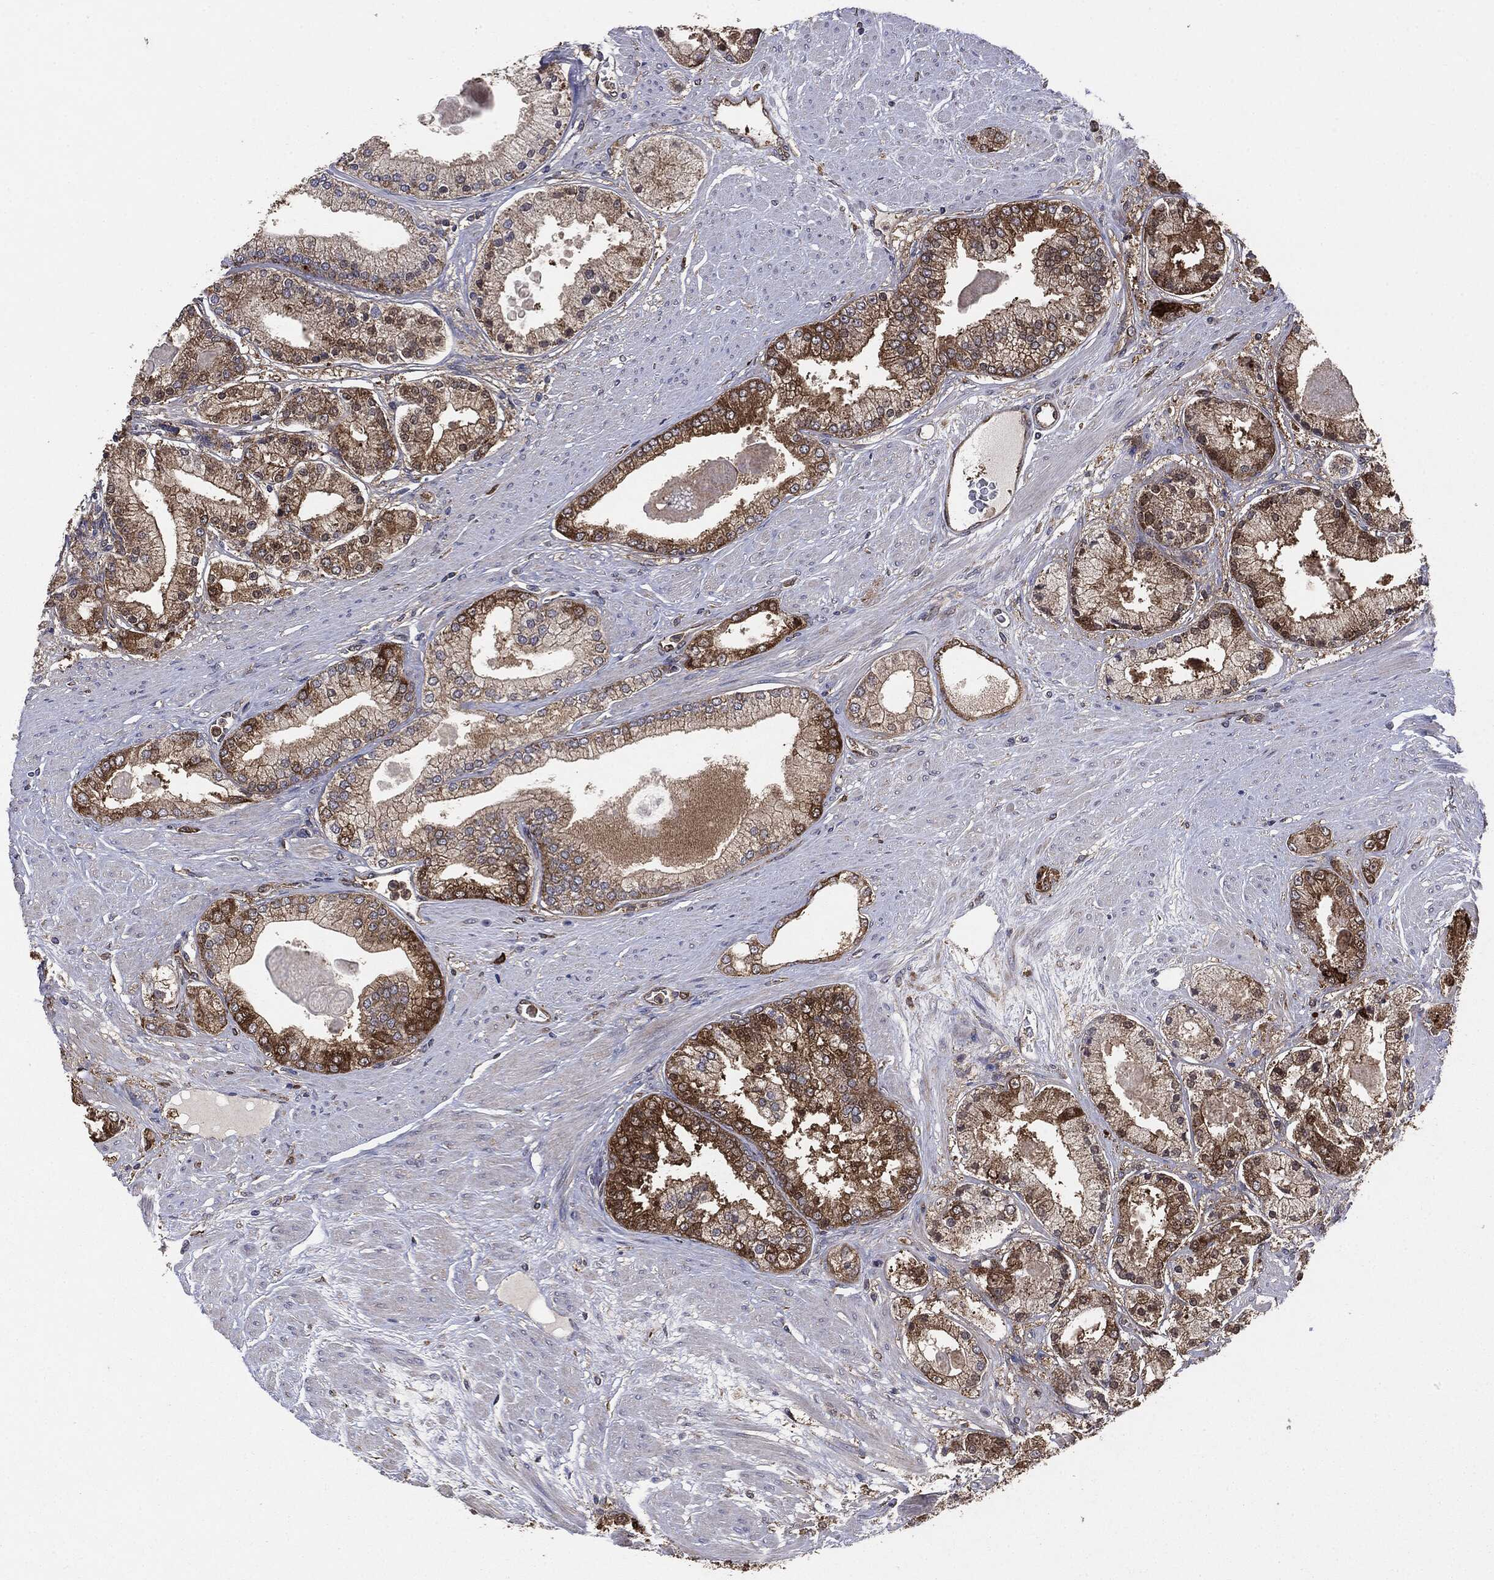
{"staining": {"intensity": "moderate", "quantity": "25%-75%", "location": "cytoplasmic/membranous"}, "tissue": "prostate cancer", "cell_type": "Tumor cells", "image_type": "cancer", "snomed": [{"axis": "morphology", "description": "Adenocarcinoma, High grade"}, {"axis": "topography", "description": "Prostate"}], "caption": "Protein positivity by immunohistochemistry (IHC) demonstrates moderate cytoplasmic/membranous expression in approximately 25%-75% of tumor cells in prostate high-grade adenocarcinoma.", "gene": "NME1", "patient": {"sex": "male", "age": 67}}